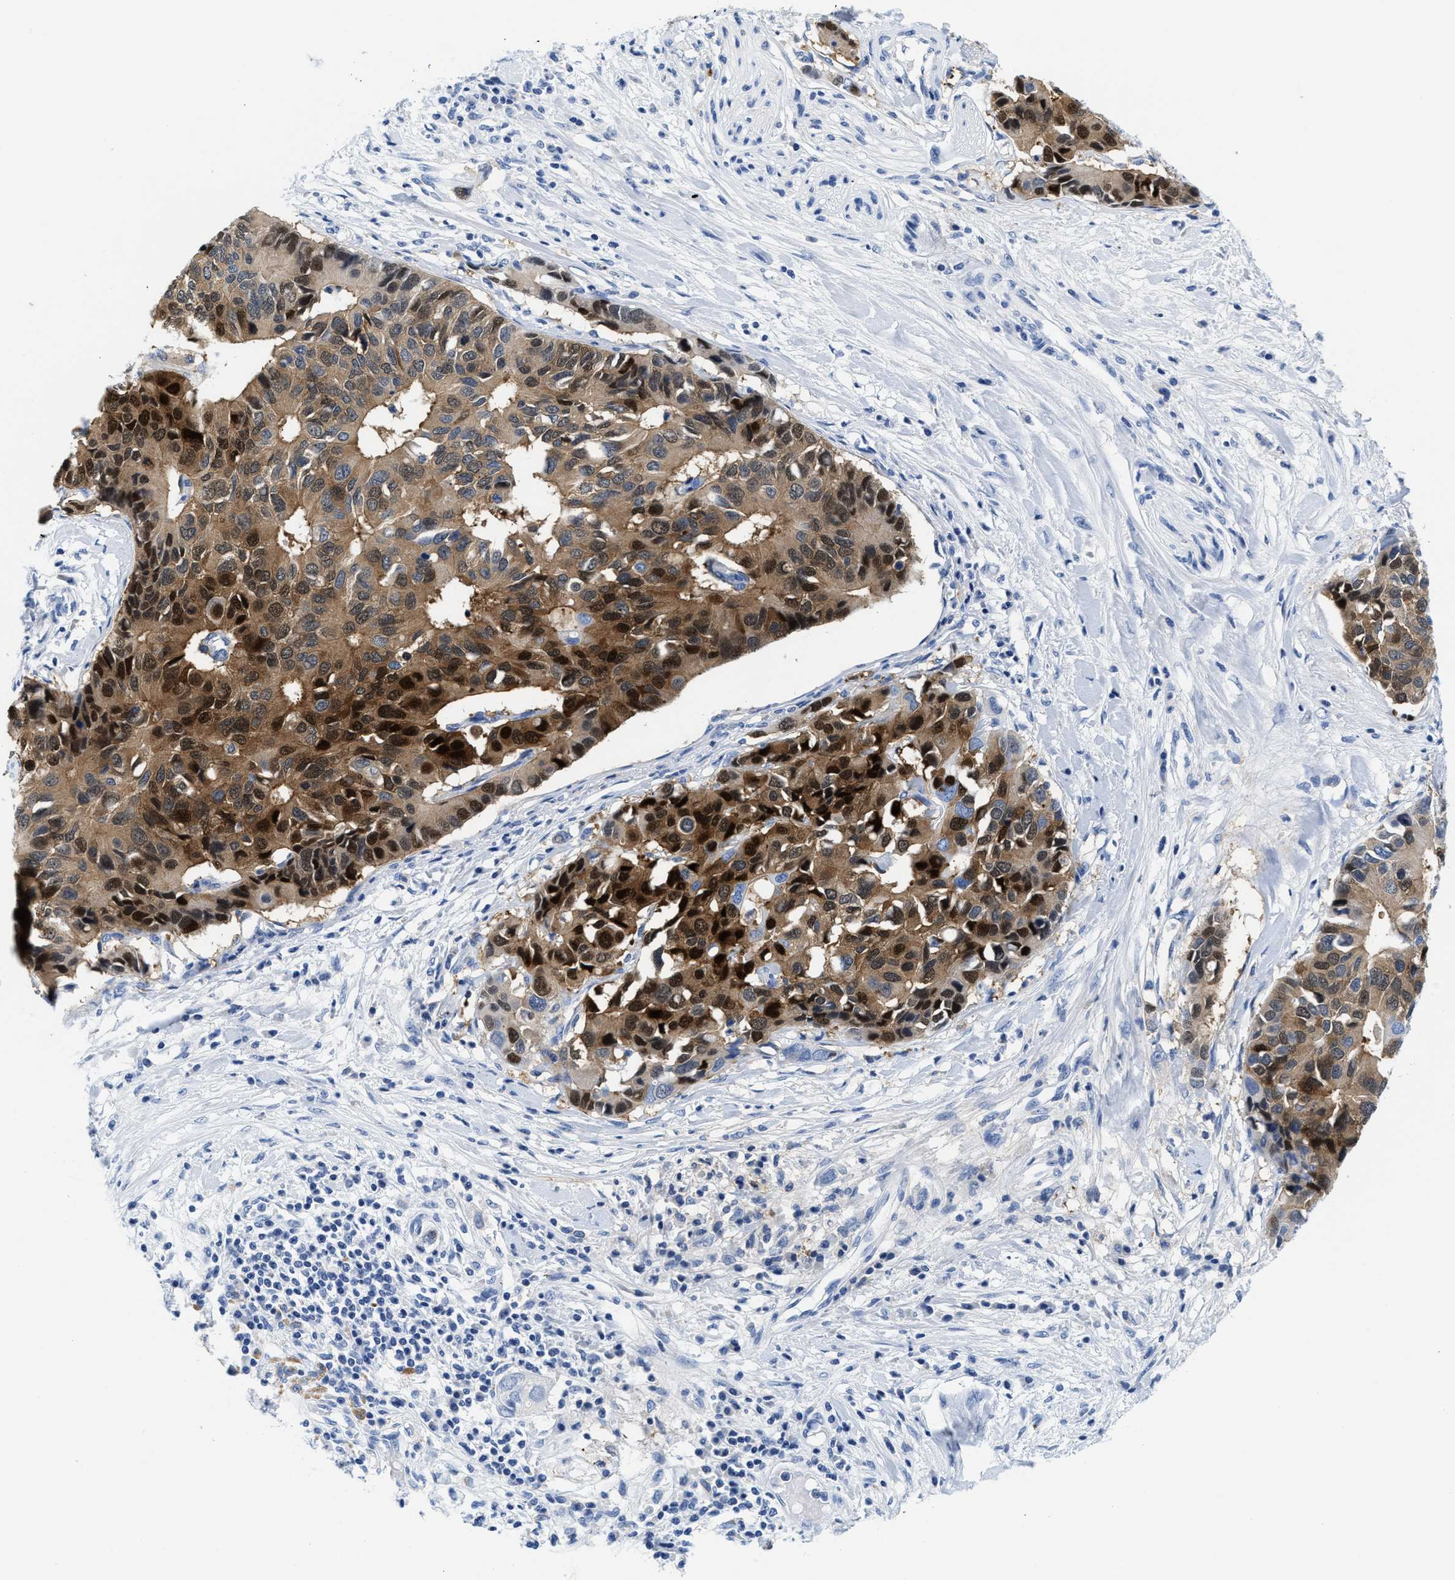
{"staining": {"intensity": "strong", "quantity": ">75%", "location": "cytoplasmic/membranous,nuclear"}, "tissue": "pancreatic cancer", "cell_type": "Tumor cells", "image_type": "cancer", "snomed": [{"axis": "morphology", "description": "Adenocarcinoma, NOS"}, {"axis": "topography", "description": "Pancreas"}], "caption": "Strong cytoplasmic/membranous and nuclear expression is seen in approximately >75% of tumor cells in pancreatic adenocarcinoma. (Stains: DAB (3,3'-diaminobenzidine) in brown, nuclei in blue, Microscopy: brightfield microscopy at high magnification).", "gene": "TTC3", "patient": {"sex": "female", "age": 56}}